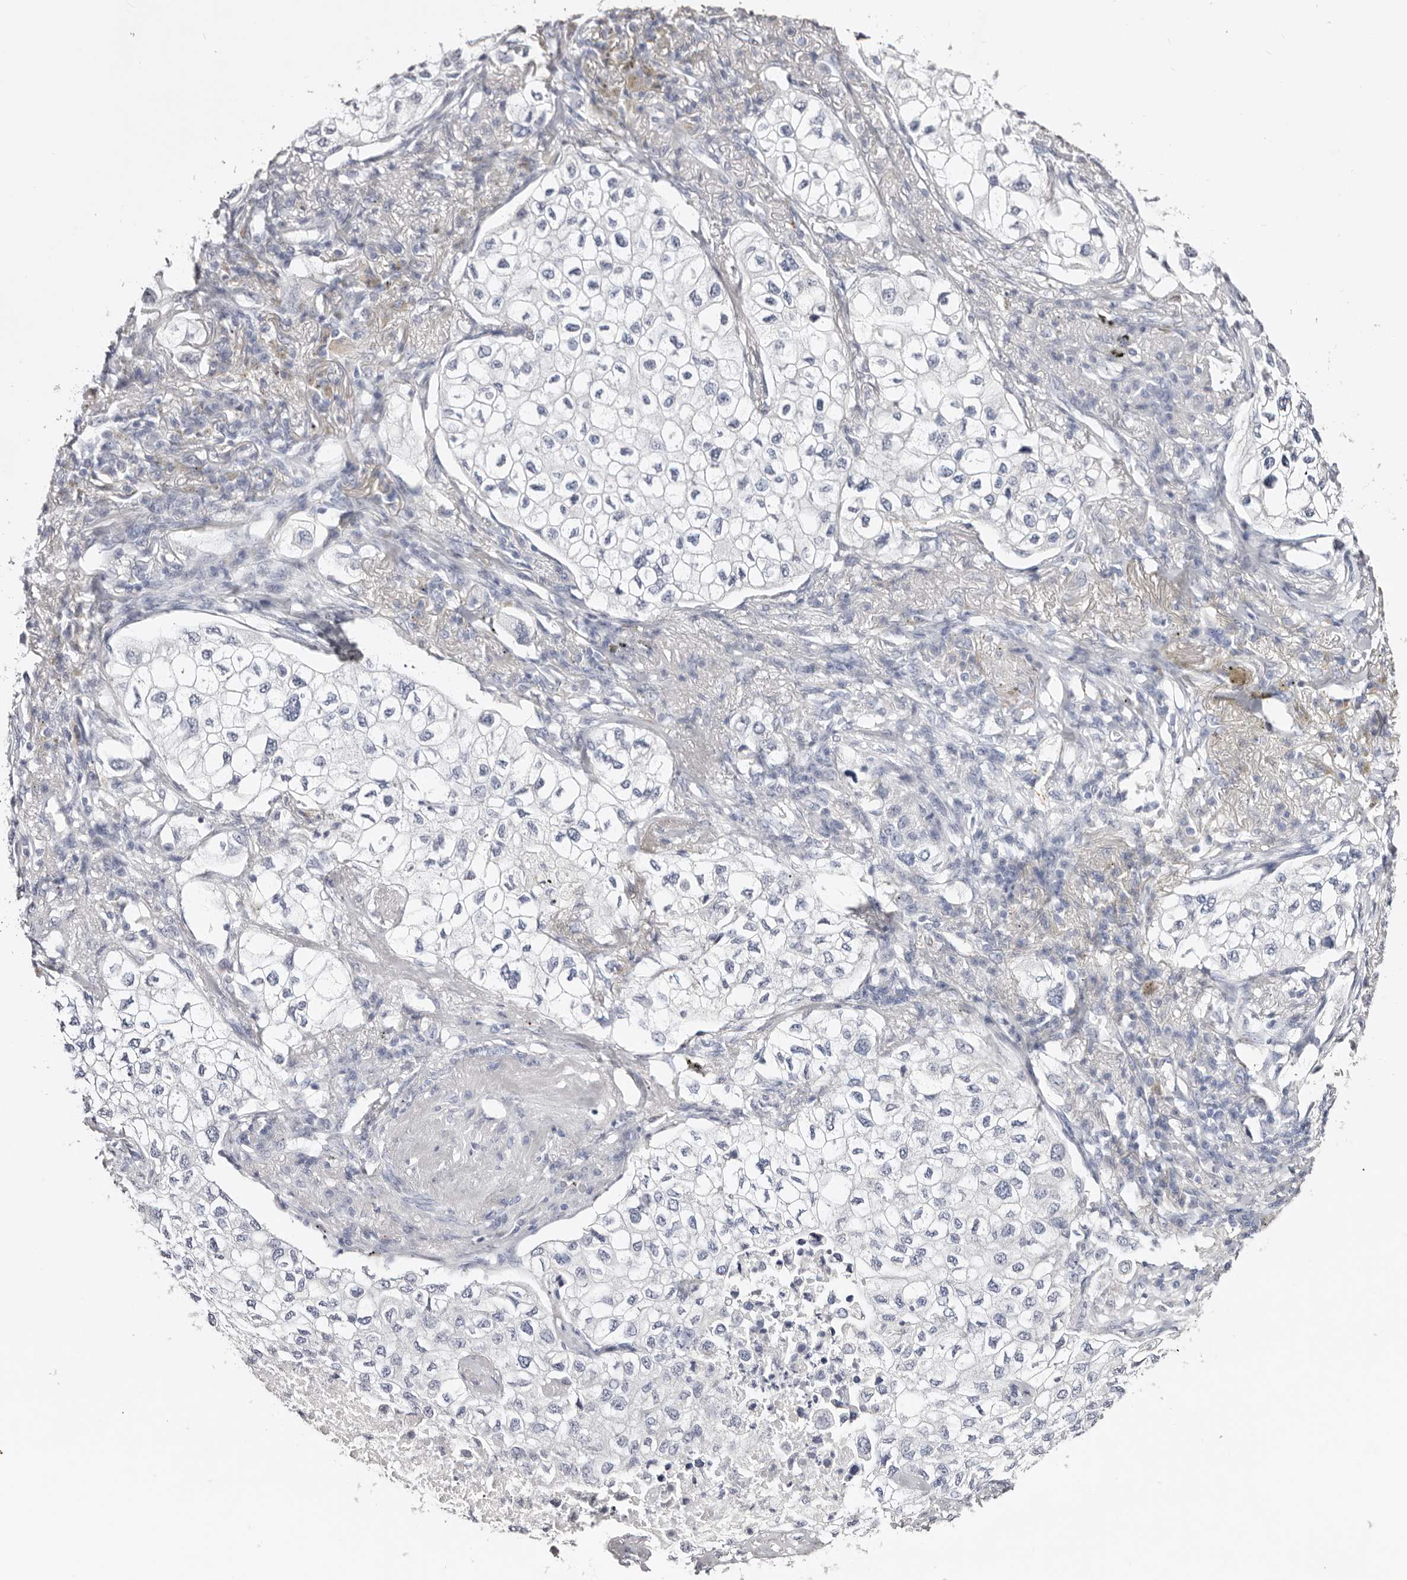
{"staining": {"intensity": "negative", "quantity": "none", "location": "none"}, "tissue": "lung cancer", "cell_type": "Tumor cells", "image_type": "cancer", "snomed": [{"axis": "morphology", "description": "Adenocarcinoma, NOS"}, {"axis": "topography", "description": "Lung"}], "caption": "There is no significant staining in tumor cells of adenocarcinoma (lung).", "gene": "AKNAD1", "patient": {"sex": "male", "age": 63}}